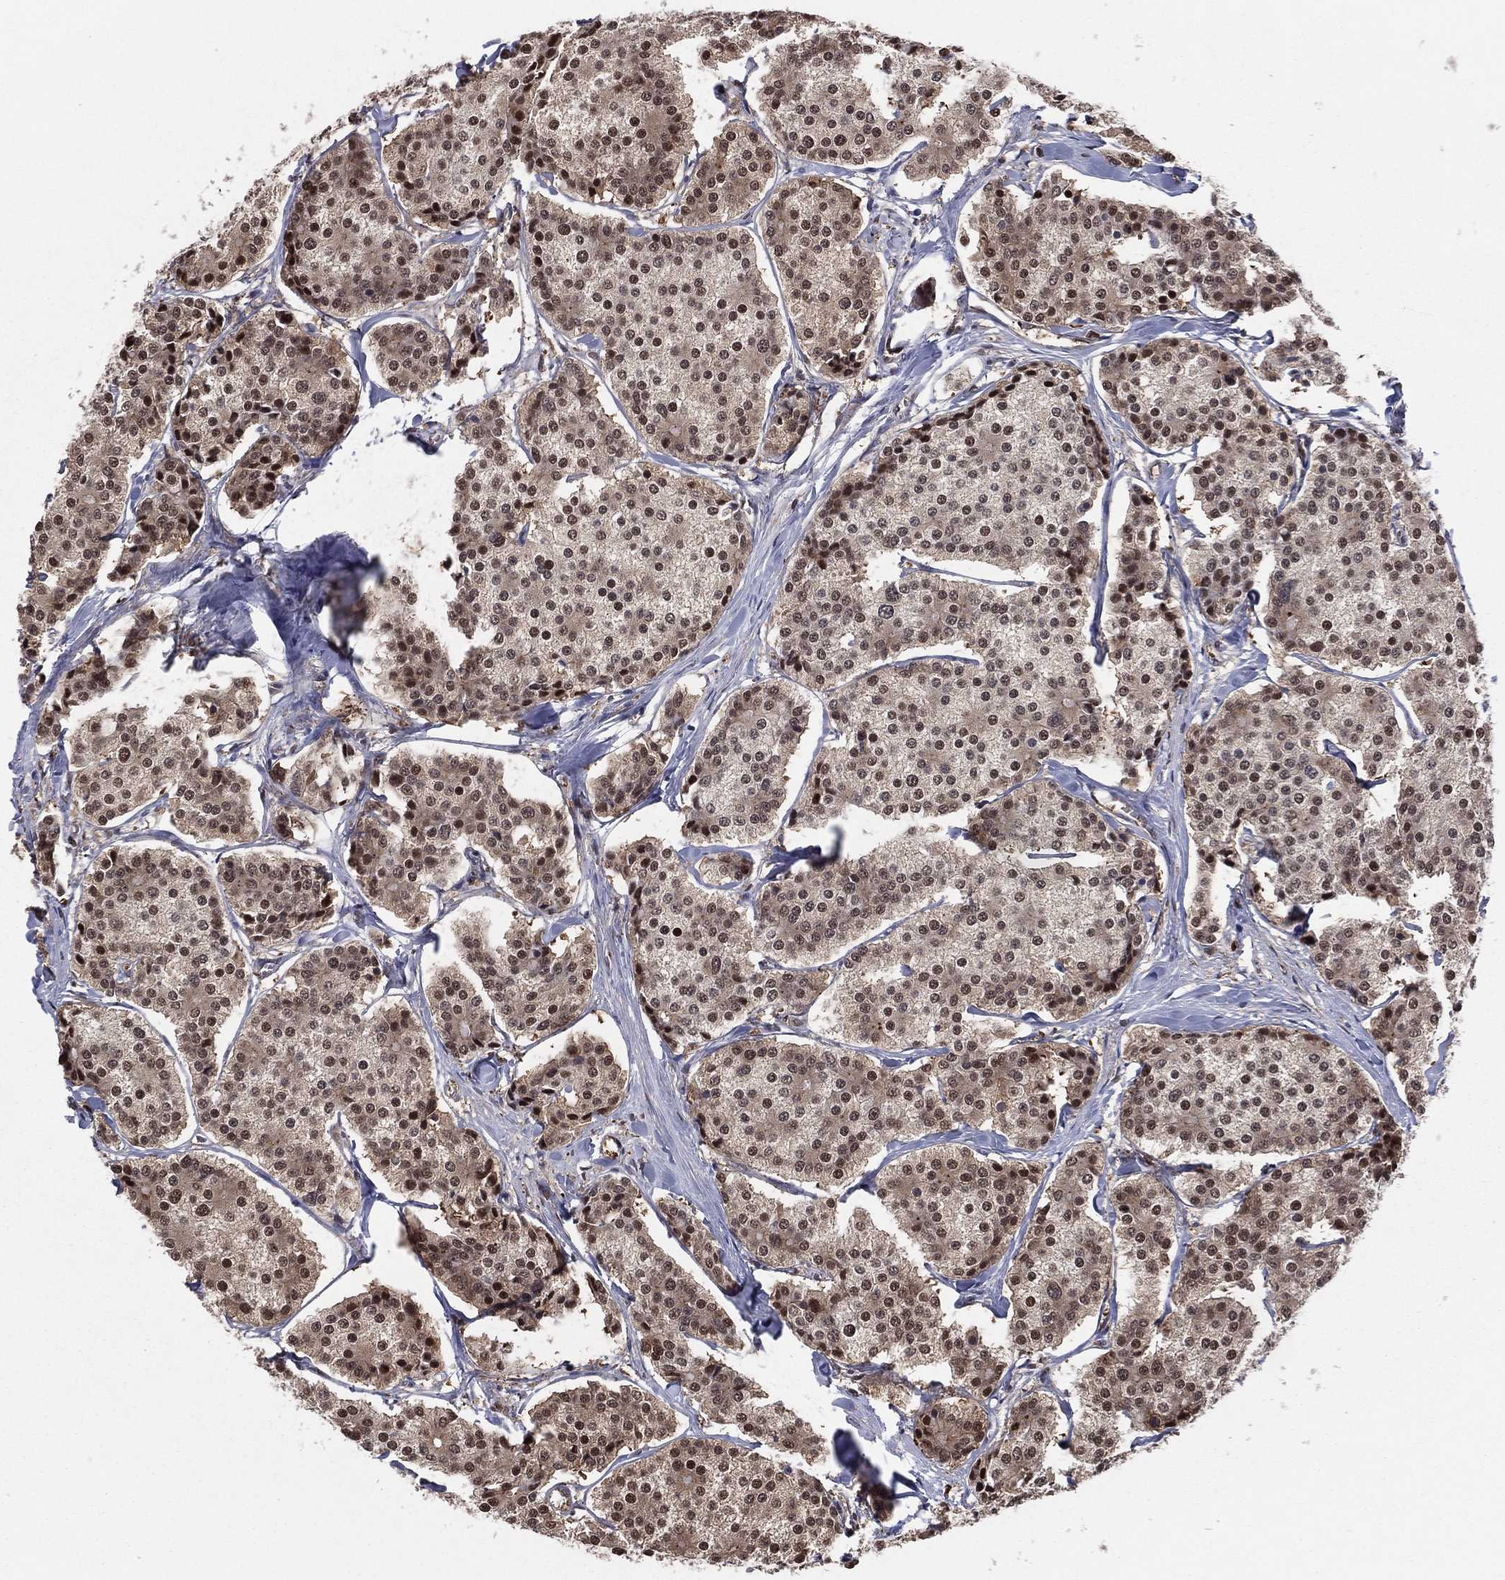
{"staining": {"intensity": "moderate", "quantity": ">75%", "location": "cytoplasmic/membranous,nuclear"}, "tissue": "carcinoid", "cell_type": "Tumor cells", "image_type": "cancer", "snomed": [{"axis": "morphology", "description": "Carcinoid, malignant, NOS"}, {"axis": "topography", "description": "Small intestine"}], "caption": "DAB (3,3'-diaminobenzidine) immunohistochemical staining of human malignant carcinoid reveals moderate cytoplasmic/membranous and nuclear protein positivity in about >75% of tumor cells. (DAB = brown stain, brightfield microscopy at high magnification).", "gene": "ICOSLG", "patient": {"sex": "female", "age": 65}}